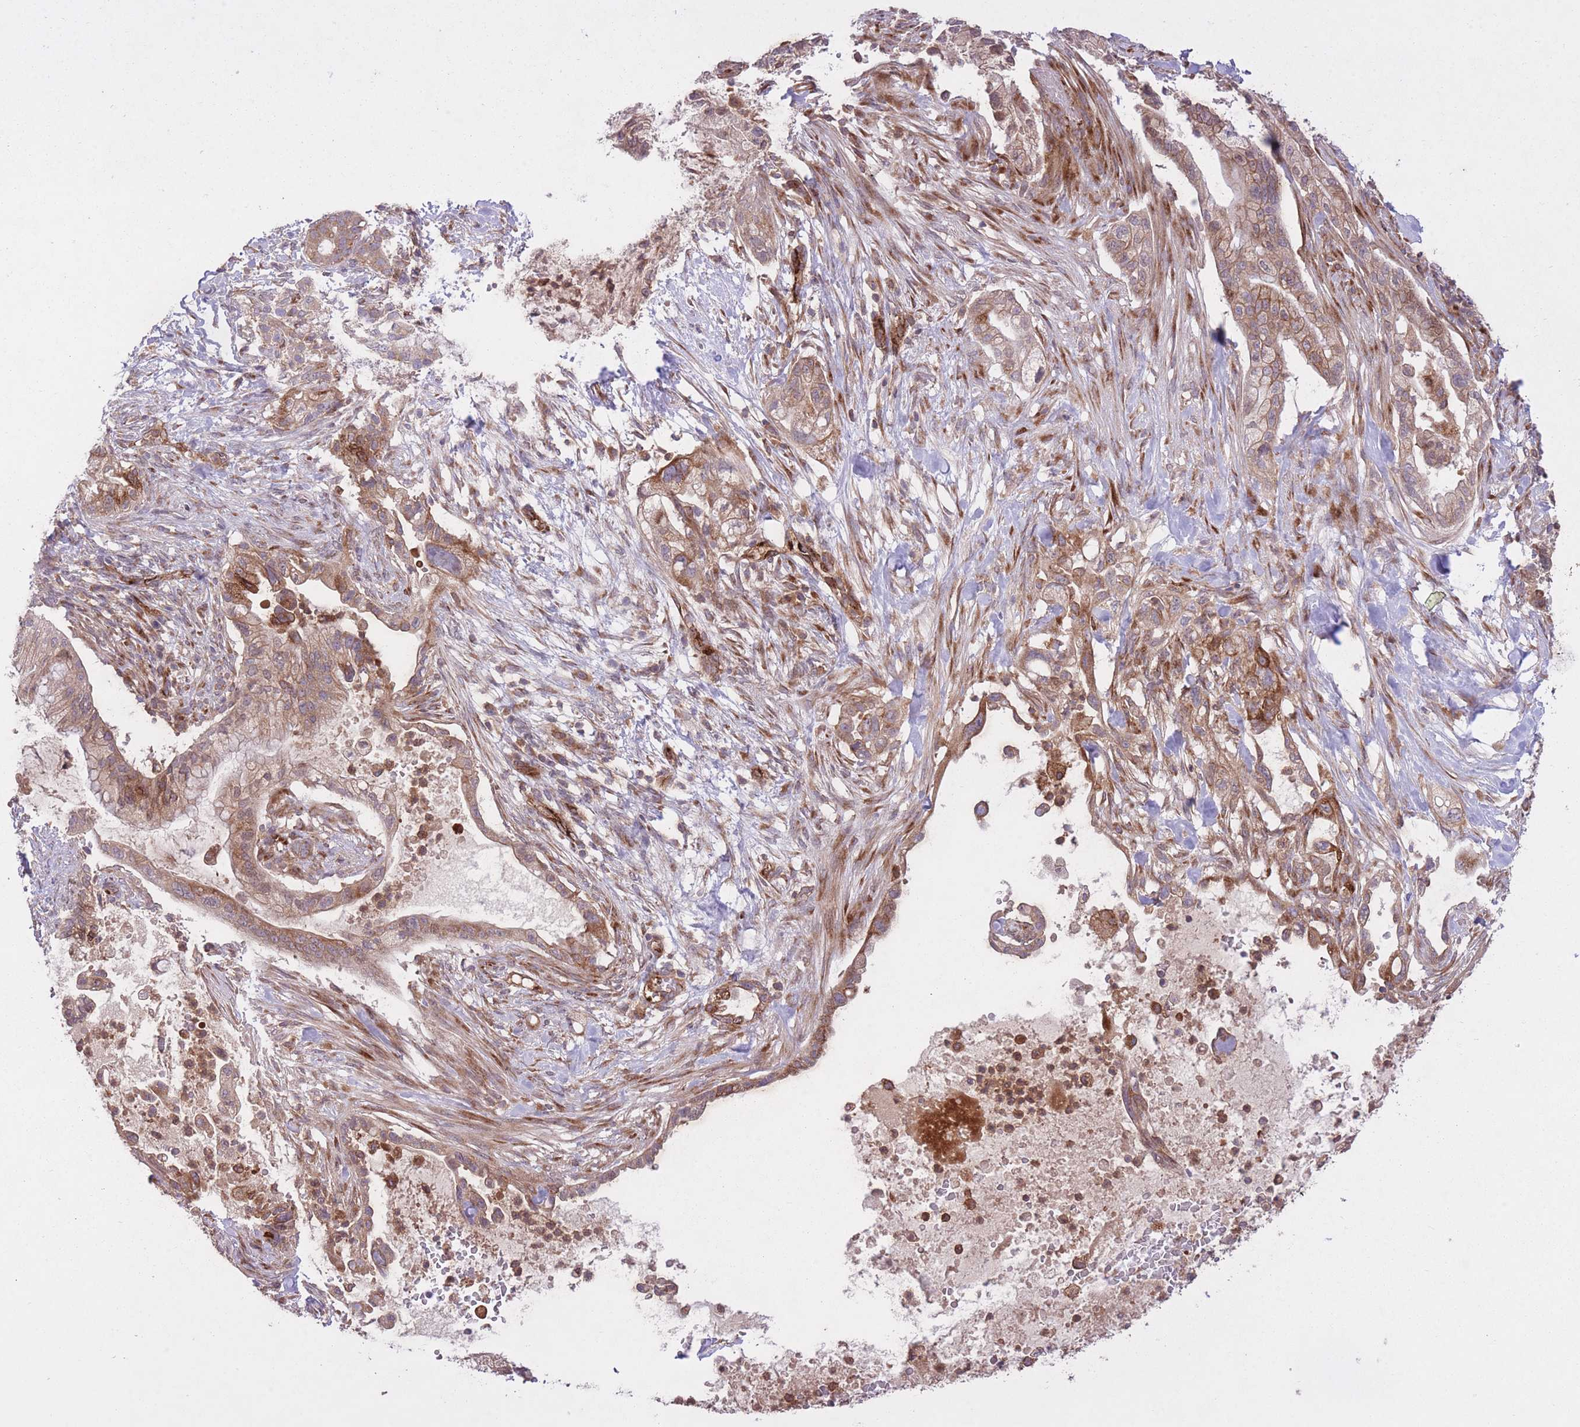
{"staining": {"intensity": "moderate", "quantity": ">75%", "location": "cytoplasmic/membranous"}, "tissue": "pancreatic cancer", "cell_type": "Tumor cells", "image_type": "cancer", "snomed": [{"axis": "morphology", "description": "Adenocarcinoma, NOS"}, {"axis": "topography", "description": "Pancreas"}], "caption": "Immunohistochemistry (IHC) histopathology image of neoplastic tissue: human pancreatic cancer stained using immunohistochemistry shows medium levels of moderate protein expression localized specifically in the cytoplasmic/membranous of tumor cells, appearing as a cytoplasmic/membranous brown color.", "gene": "CISH", "patient": {"sex": "male", "age": 44}}